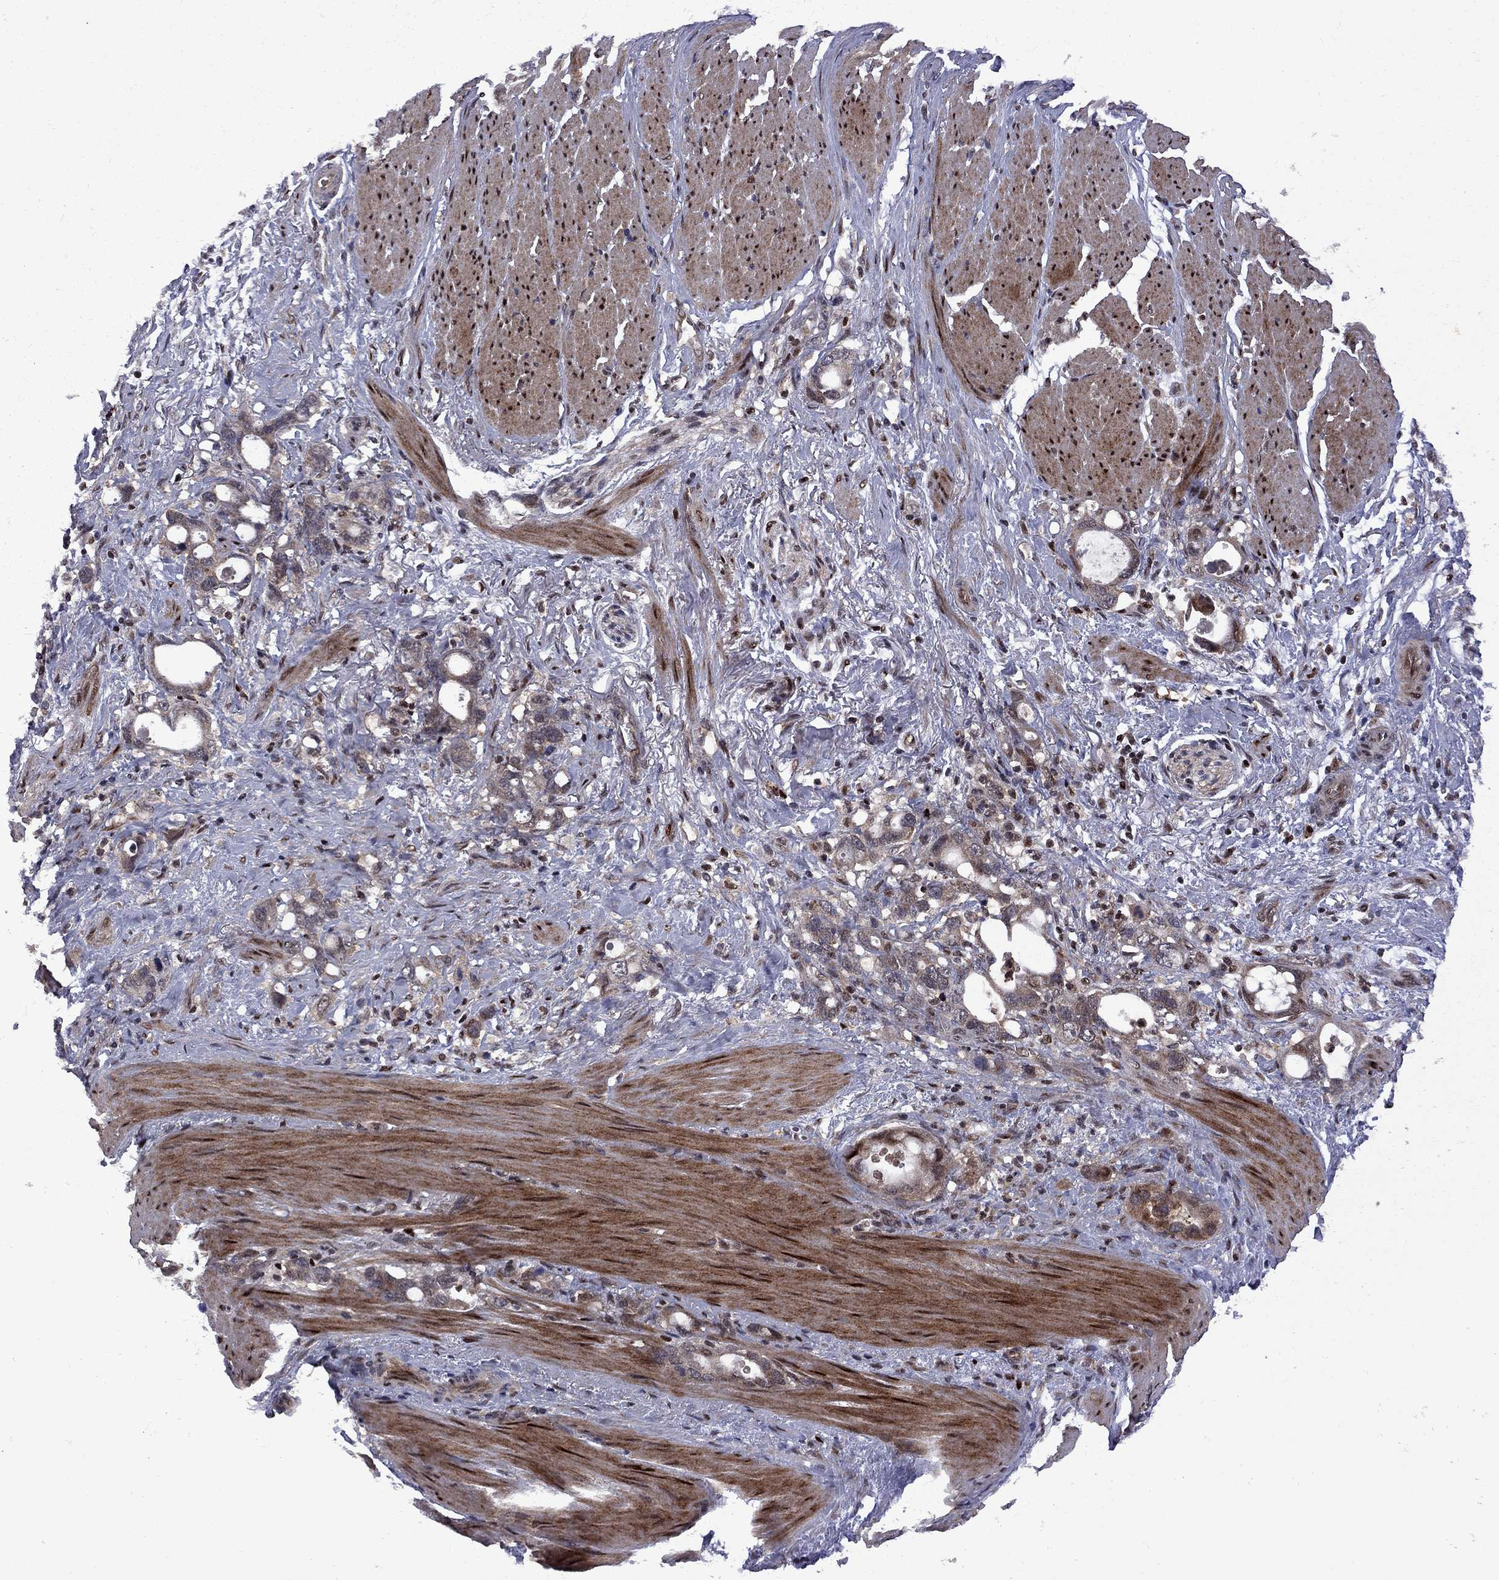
{"staining": {"intensity": "strong", "quantity": "25%-75%", "location": "cytoplasmic/membranous"}, "tissue": "stomach cancer", "cell_type": "Tumor cells", "image_type": "cancer", "snomed": [{"axis": "morphology", "description": "Adenocarcinoma, NOS"}, {"axis": "topography", "description": "Stomach, upper"}], "caption": "A high amount of strong cytoplasmic/membranous expression is appreciated in approximately 25%-75% of tumor cells in stomach adenocarcinoma tissue.", "gene": "IPP", "patient": {"sex": "male", "age": 74}}